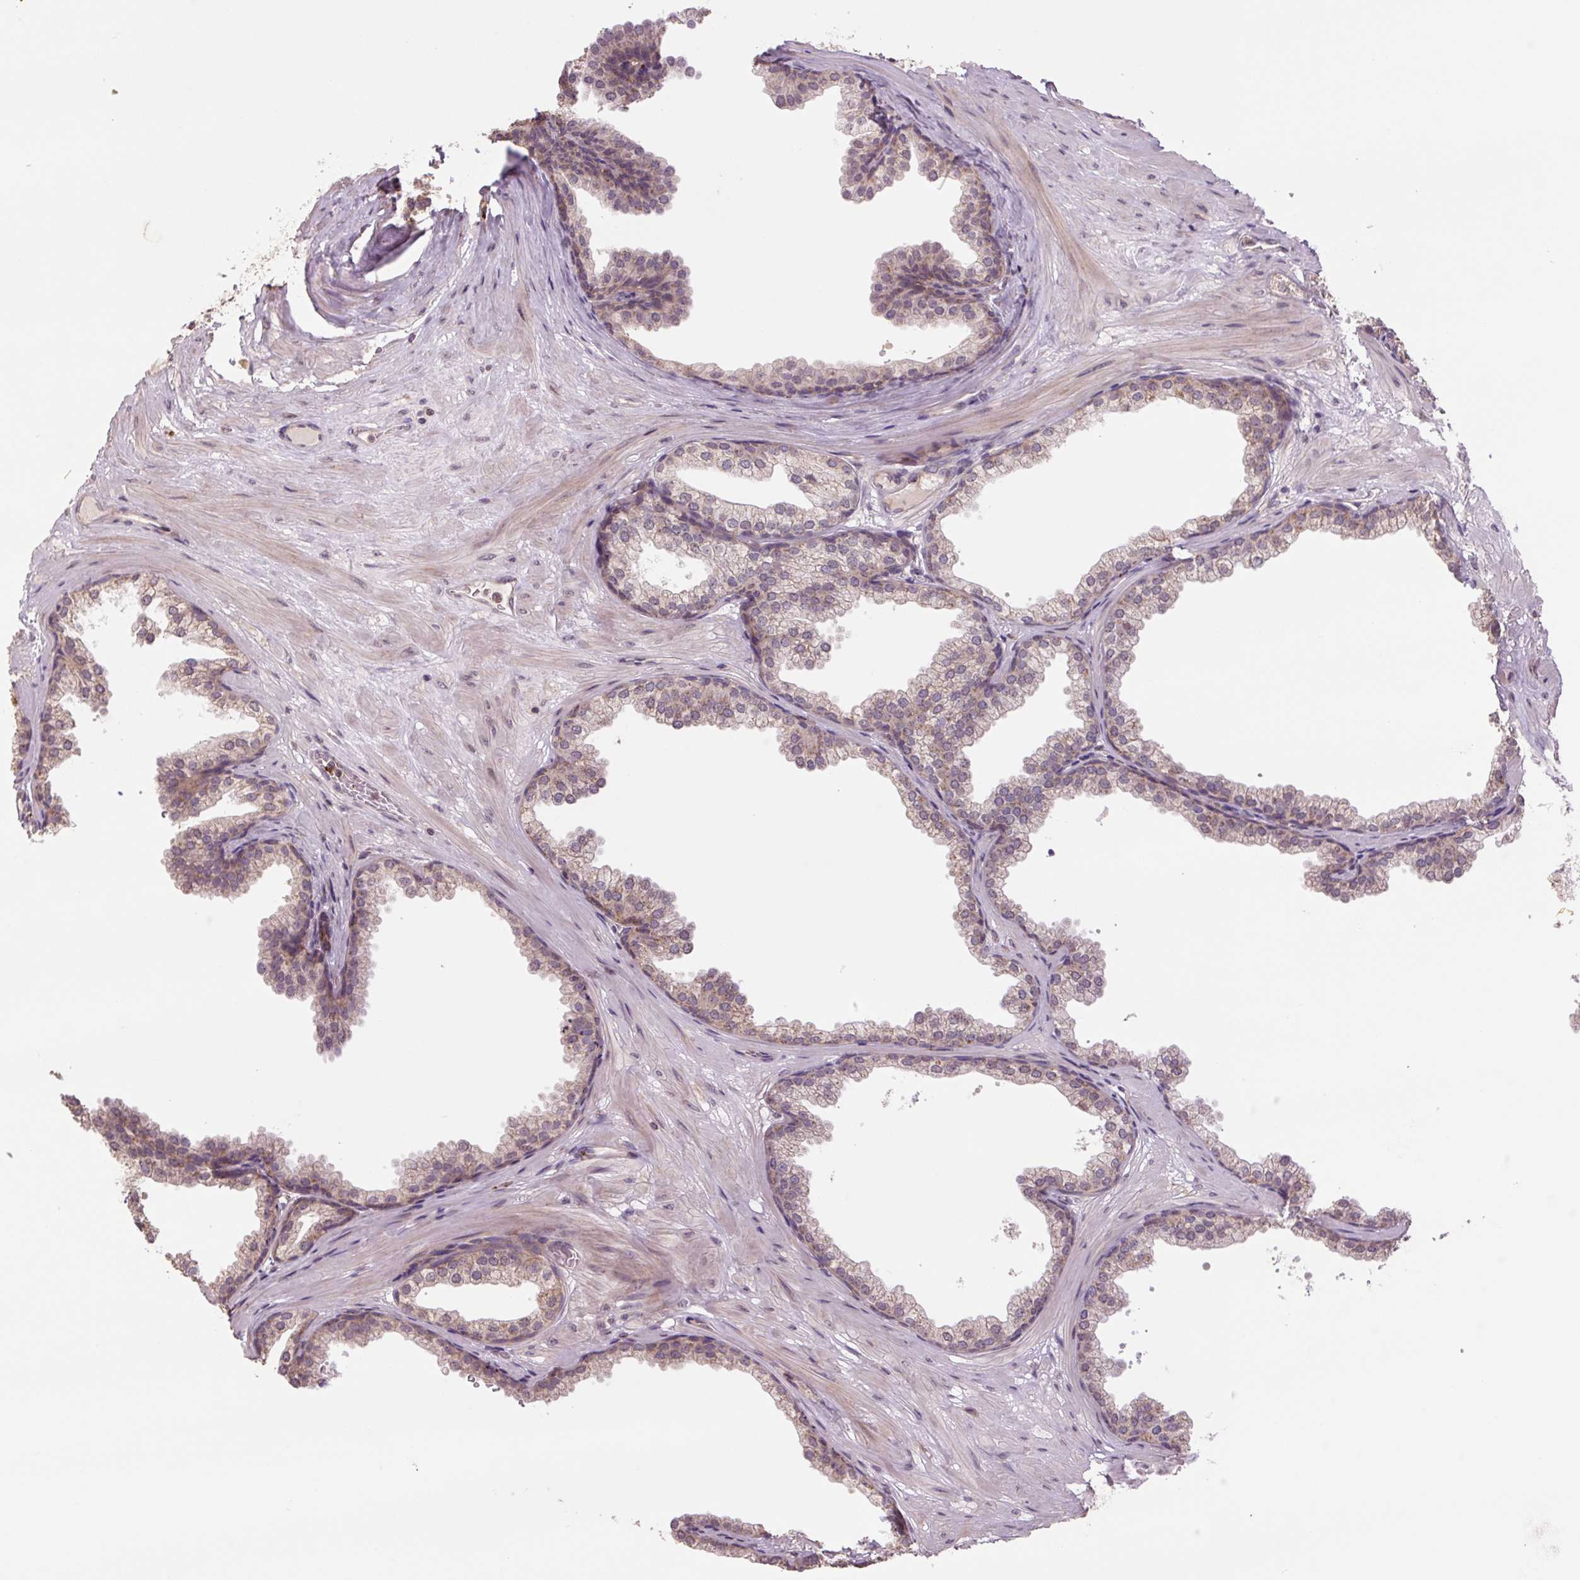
{"staining": {"intensity": "weak", "quantity": "25%-75%", "location": "cytoplasmic/membranous"}, "tissue": "prostate", "cell_type": "Glandular cells", "image_type": "normal", "snomed": [{"axis": "morphology", "description": "Normal tissue, NOS"}, {"axis": "topography", "description": "Prostate"}], "caption": "A histopathology image of prostate stained for a protein displays weak cytoplasmic/membranous brown staining in glandular cells.", "gene": "TMEM160", "patient": {"sex": "male", "age": 37}}